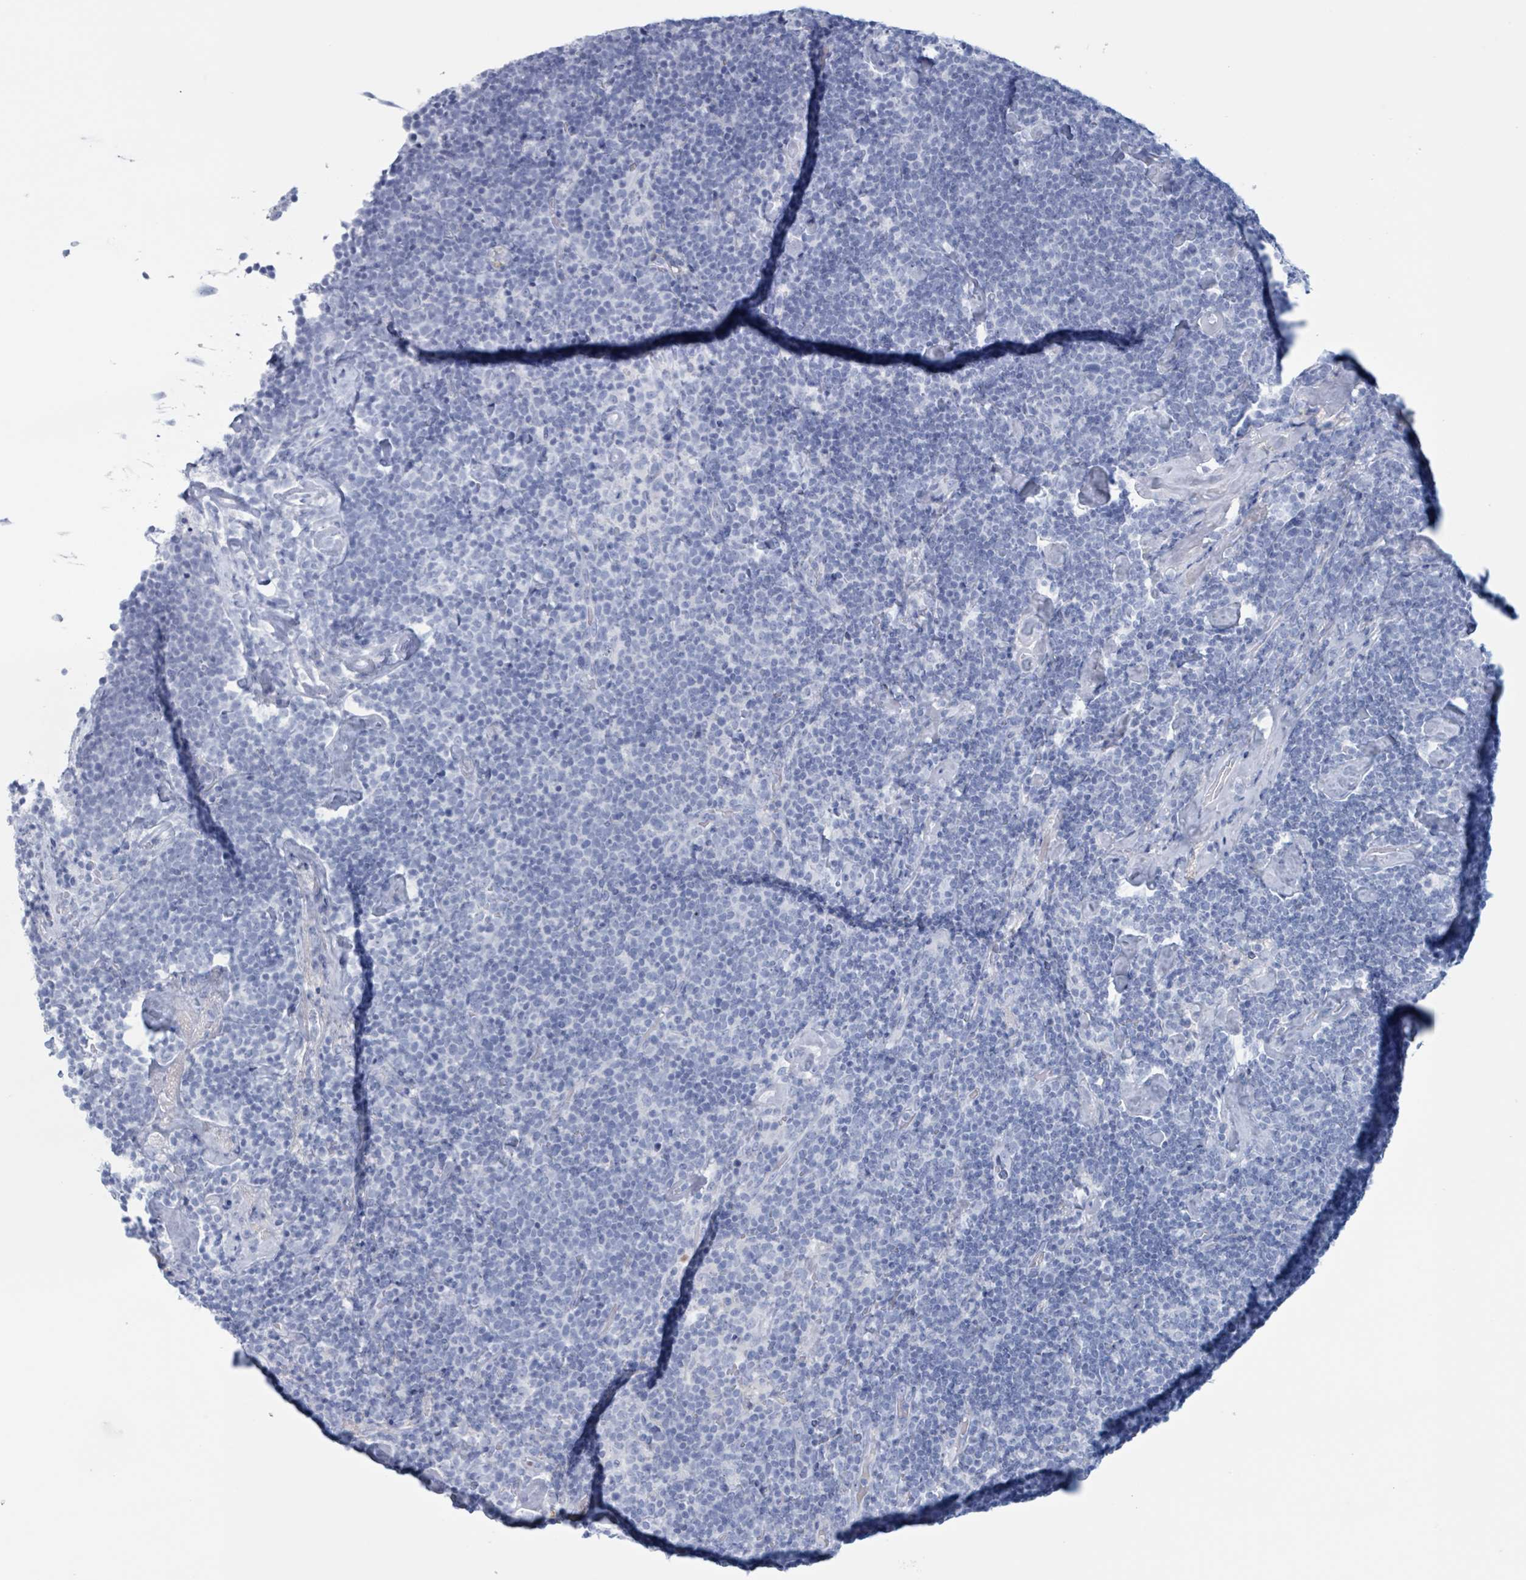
{"staining": {"intensity": "negative", "quantity": "none", "location": "none"}, "tissue": "lymphoma", "cell_type": "Tumor cells", "image_type": "cancer", "snomed": [{"axis": "morphology", "description": "Malignant lymphoma, non-Hodgkin's type, High grade"}, {"axis": "topography", "description": "Lymph node"}], "caption": "Immunohistochemistry (IHC) histopathology image of human lymphoma stained for a protein (brown), which reveals no expression in tumor cells.", "gene": "KLK4", "patient": {"sex": "male", "age": 61}}